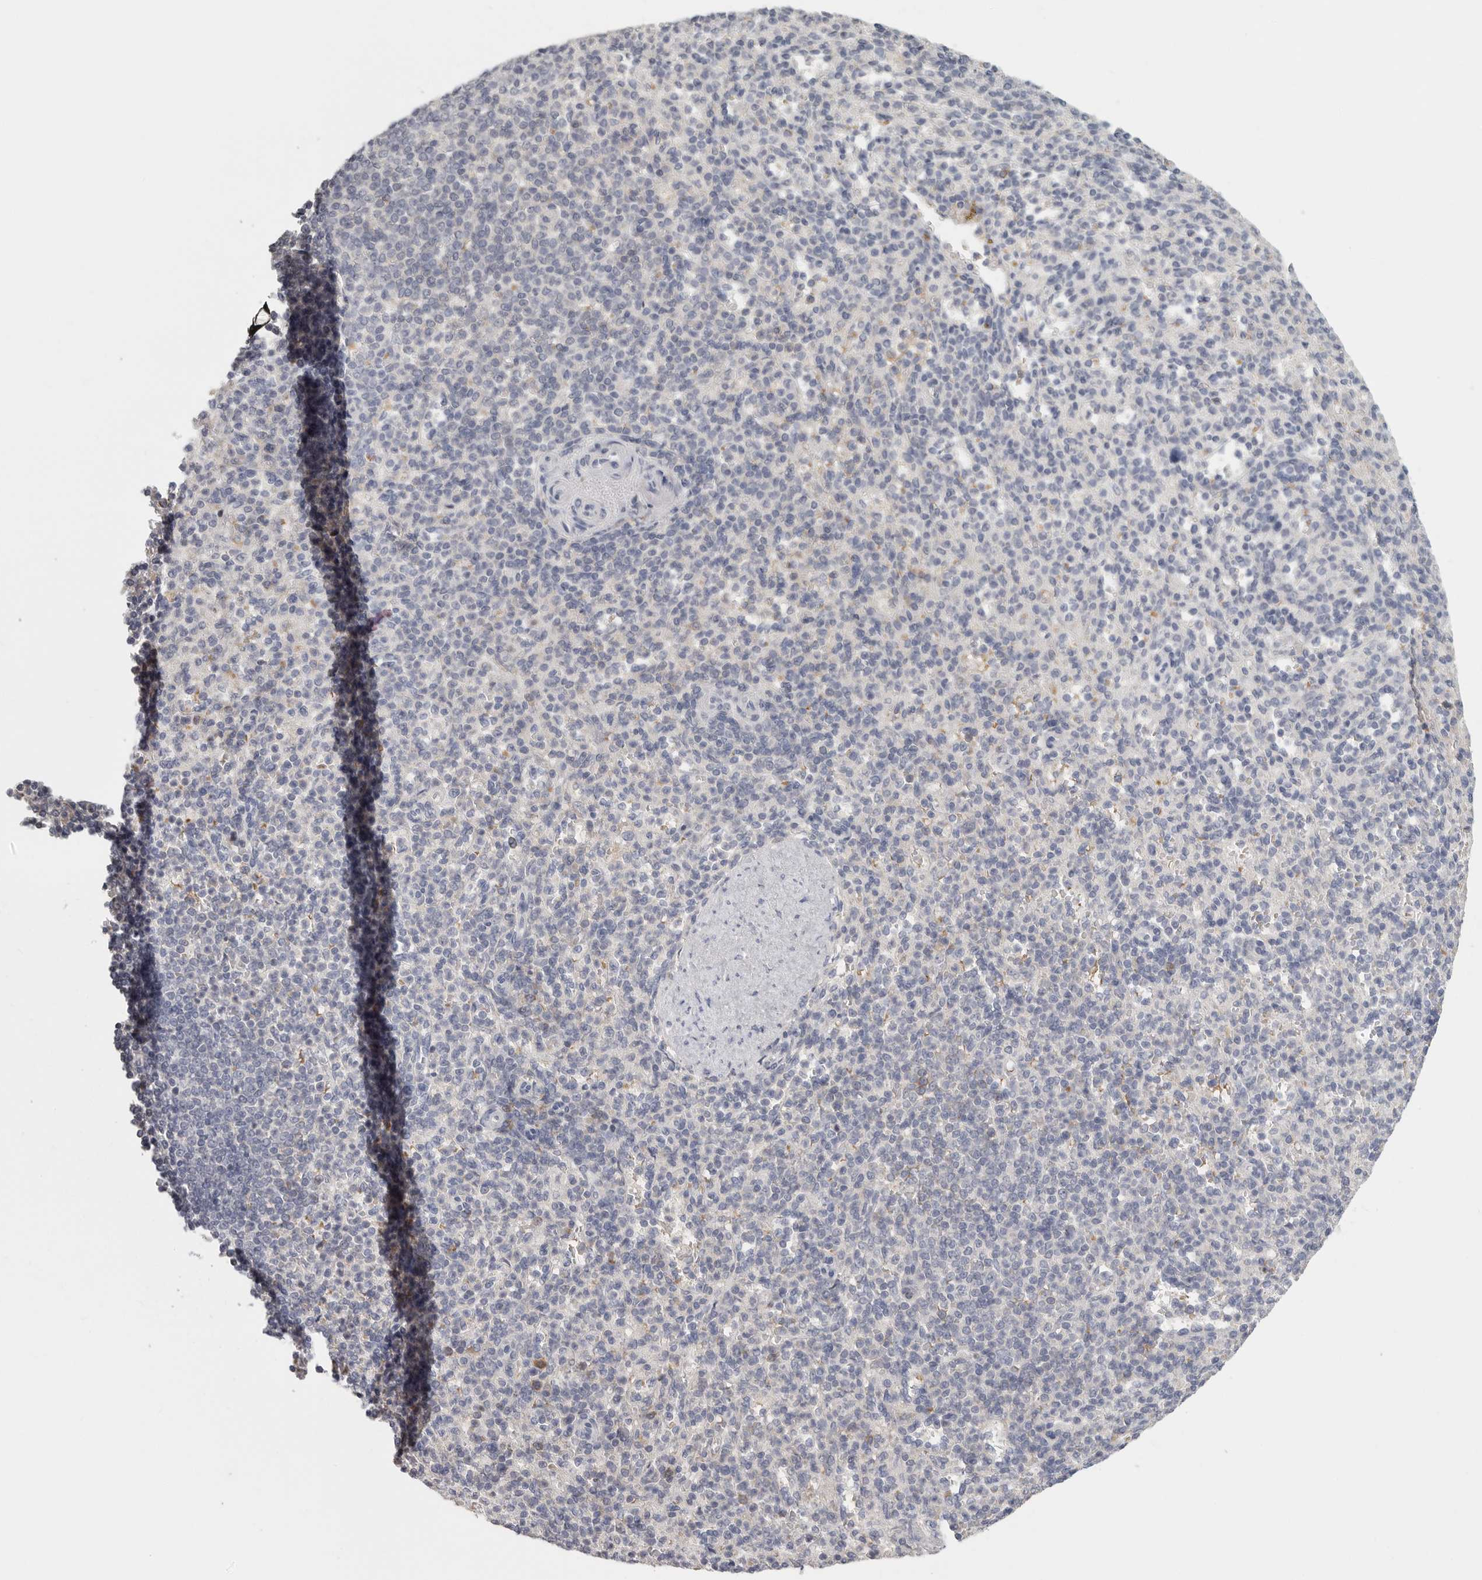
{"staining": {"intensity": "negative", "quantity": "none", "location": "none"}, "tissue": "spleen", "cell_type": "Cells in red pulp", "image_type": "normal", "snomed": [{"axis": "morphology", "description": "Normal tissue, NOS"}, {"axis": "topography", "description": "Spleen"}], "caption": "DAB immunohistochemical staining of unremarkable spleen demonstrates no significant staining in cells in red pulp. (Immunohistochemistry (ihc), brightfield microscopy, high magnification).", "gene": "DNAJC11", "patient": {"sex": "female", "age": 74}}